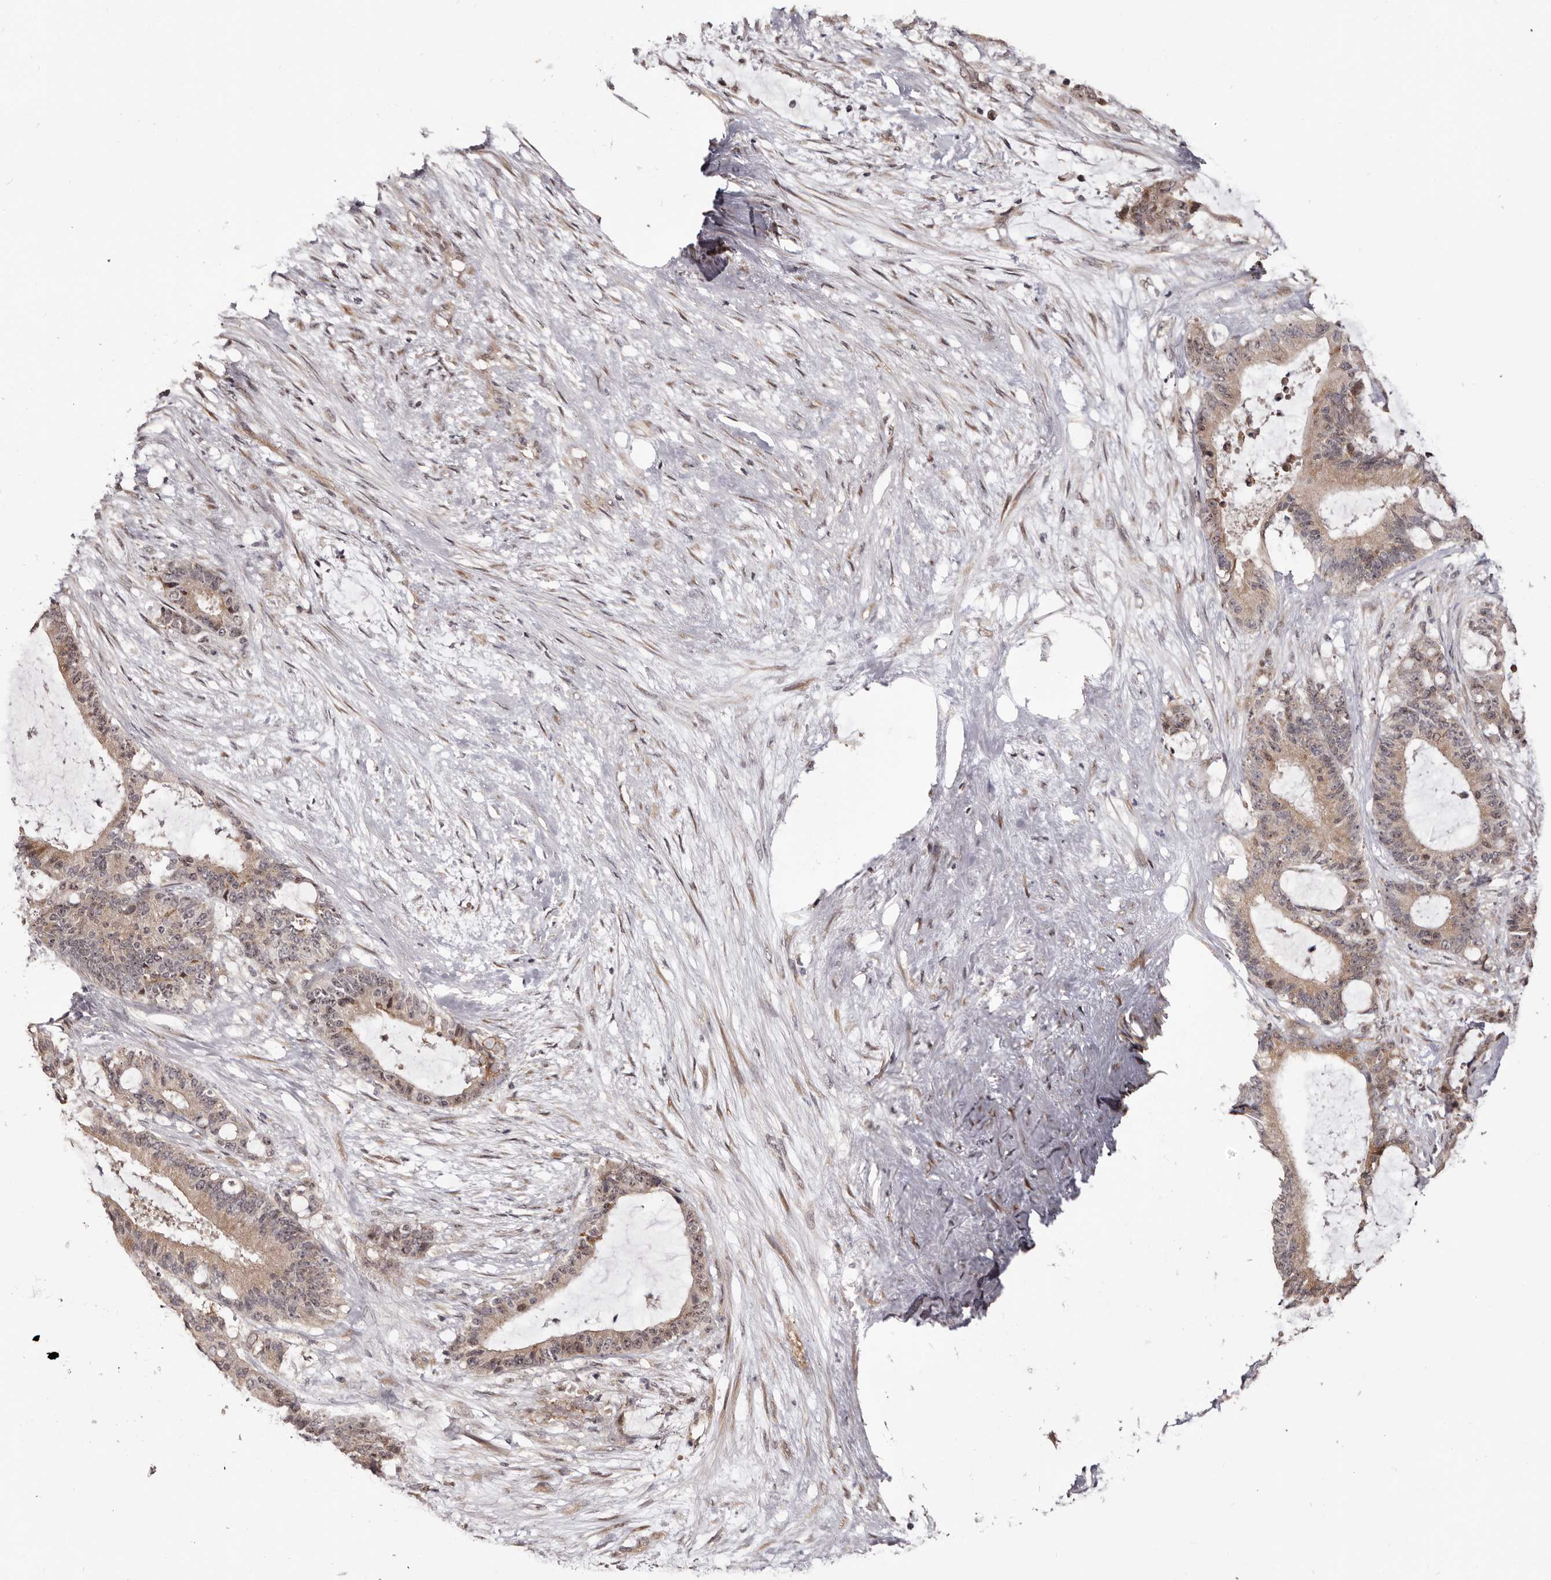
{"staining": {"intensity": "moderate", "quantity": ">75%", "location": "cytoplasmic/membranous,nuclear"}, "tissue": "liver cancer", "cell_type": "Tumor cells", "image_type": "cancer", "snomed": [{"axis": "morphology", "description": "Normal tissue, NOS"}, {"axis": "morphology", "description": "Cholangiocarcinoma"}, {"axis": "topography", "description": "Liver"}, {"axis": "topography", "description": "Peripheral nerve tissue"}], "caption": "The immunohistochemical stain labels moderate cytoplasmic/membranous and nuclear staining in tumor cells of liver cholangiocarcinoma tissue.", "gene": "NOL12", "patient": {"sex": "female", "age": 73}}